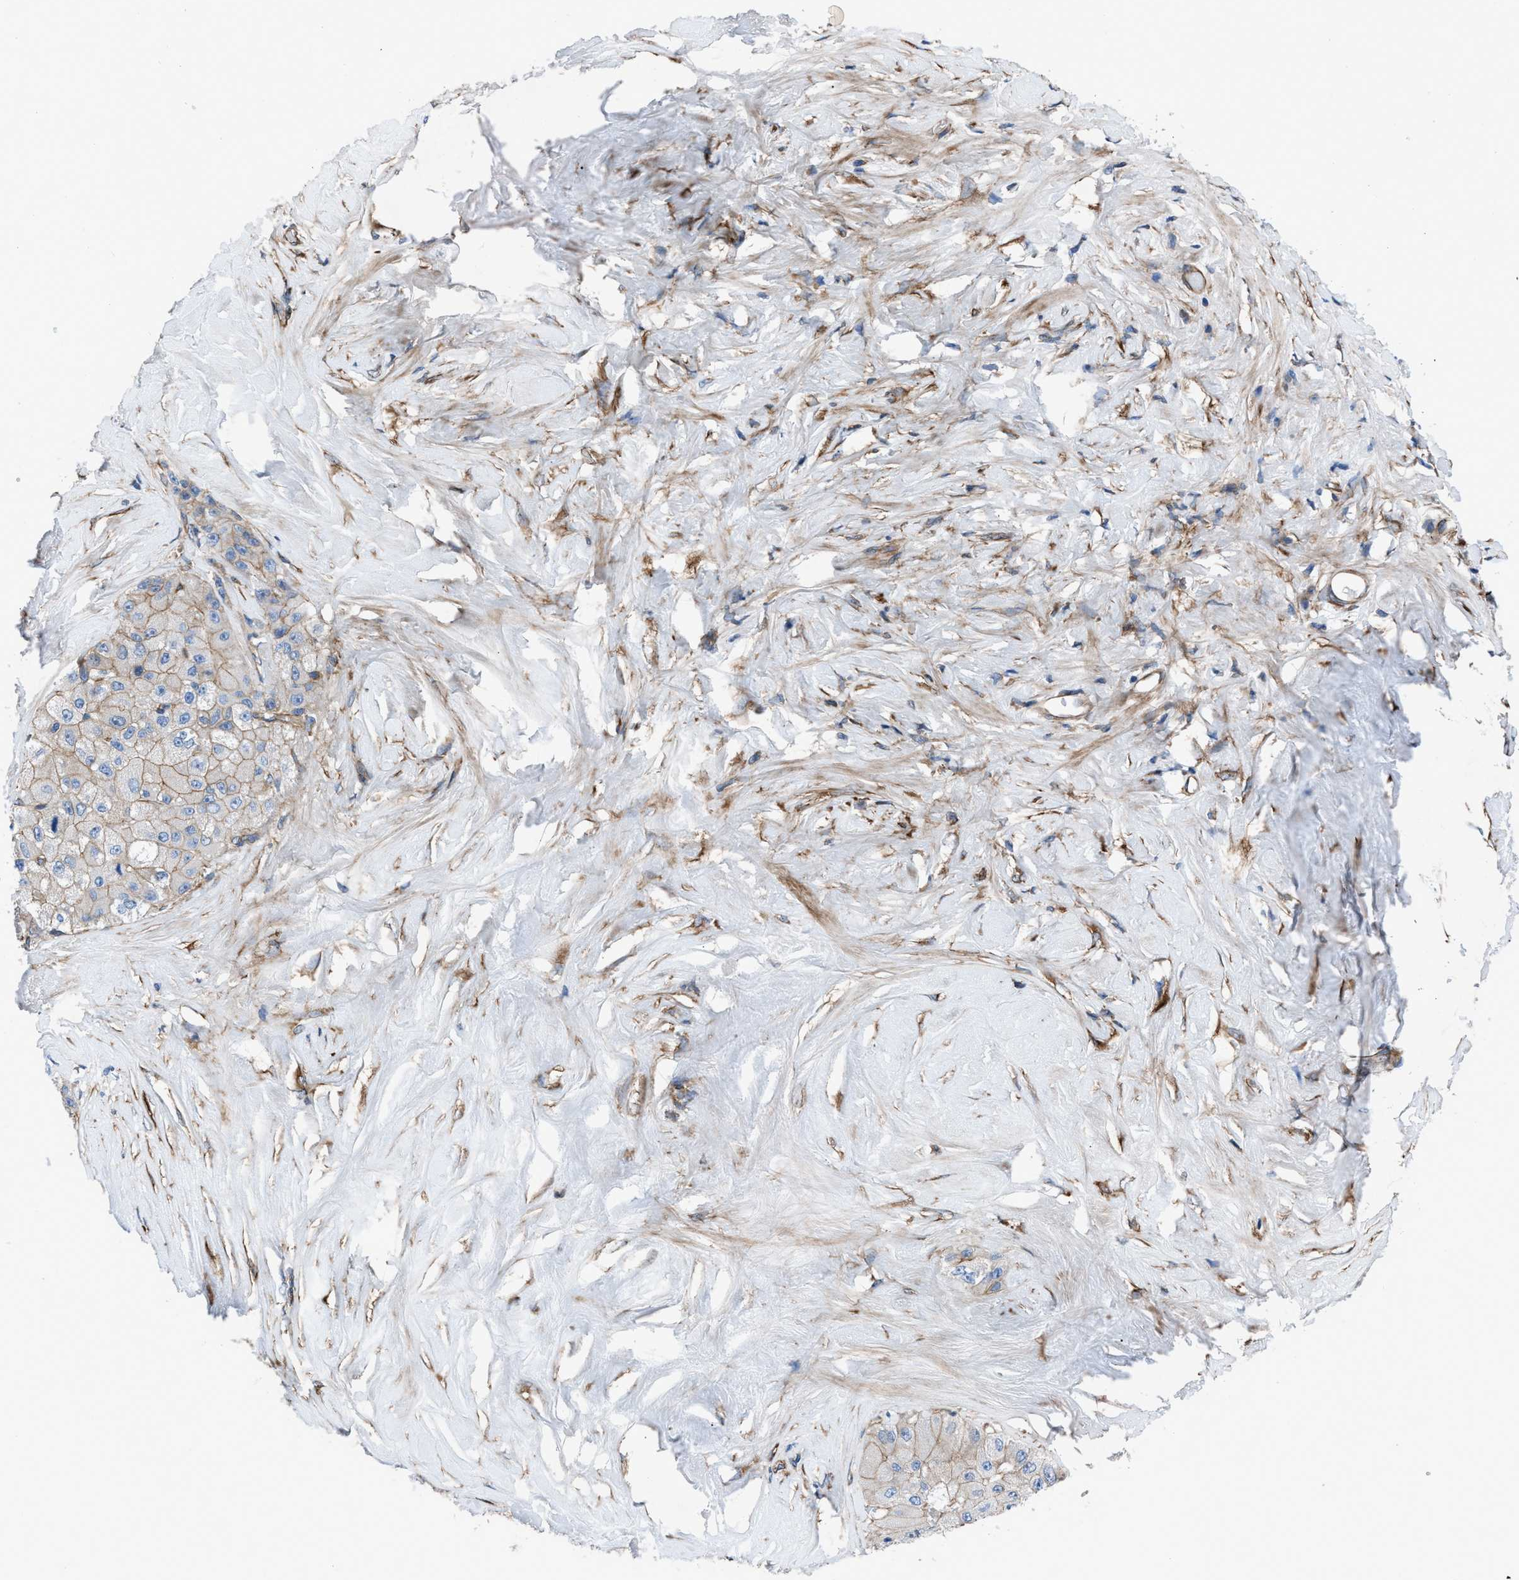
{"staining": {"intensity": "weak", "quantity": ">75%", "location": "cytoplasmic/membranous"}, "tissue": "liver cancer", "cell_type": "Tumor cells", "image_type": "cancer", "snomed": [{"axis": "morphology", "description": "Carcinoma, Hepatocellular, NOS"}, {"axis": "topography", "description": "Liver"}], "caption": "Immunohistochemistry staining of liver cancer, which shows low levels of weak cytoplasmic/membranous positivity in about >75% of tumor cells indicating weak cytoplasmic/membranous protein expression. The staining was performed using DAB (brown) for protein detection and nuclei were counterstained in hematoxylin (blue).", "gene": "DMAC1", "patient": {"sex": "male", "age": 80}}